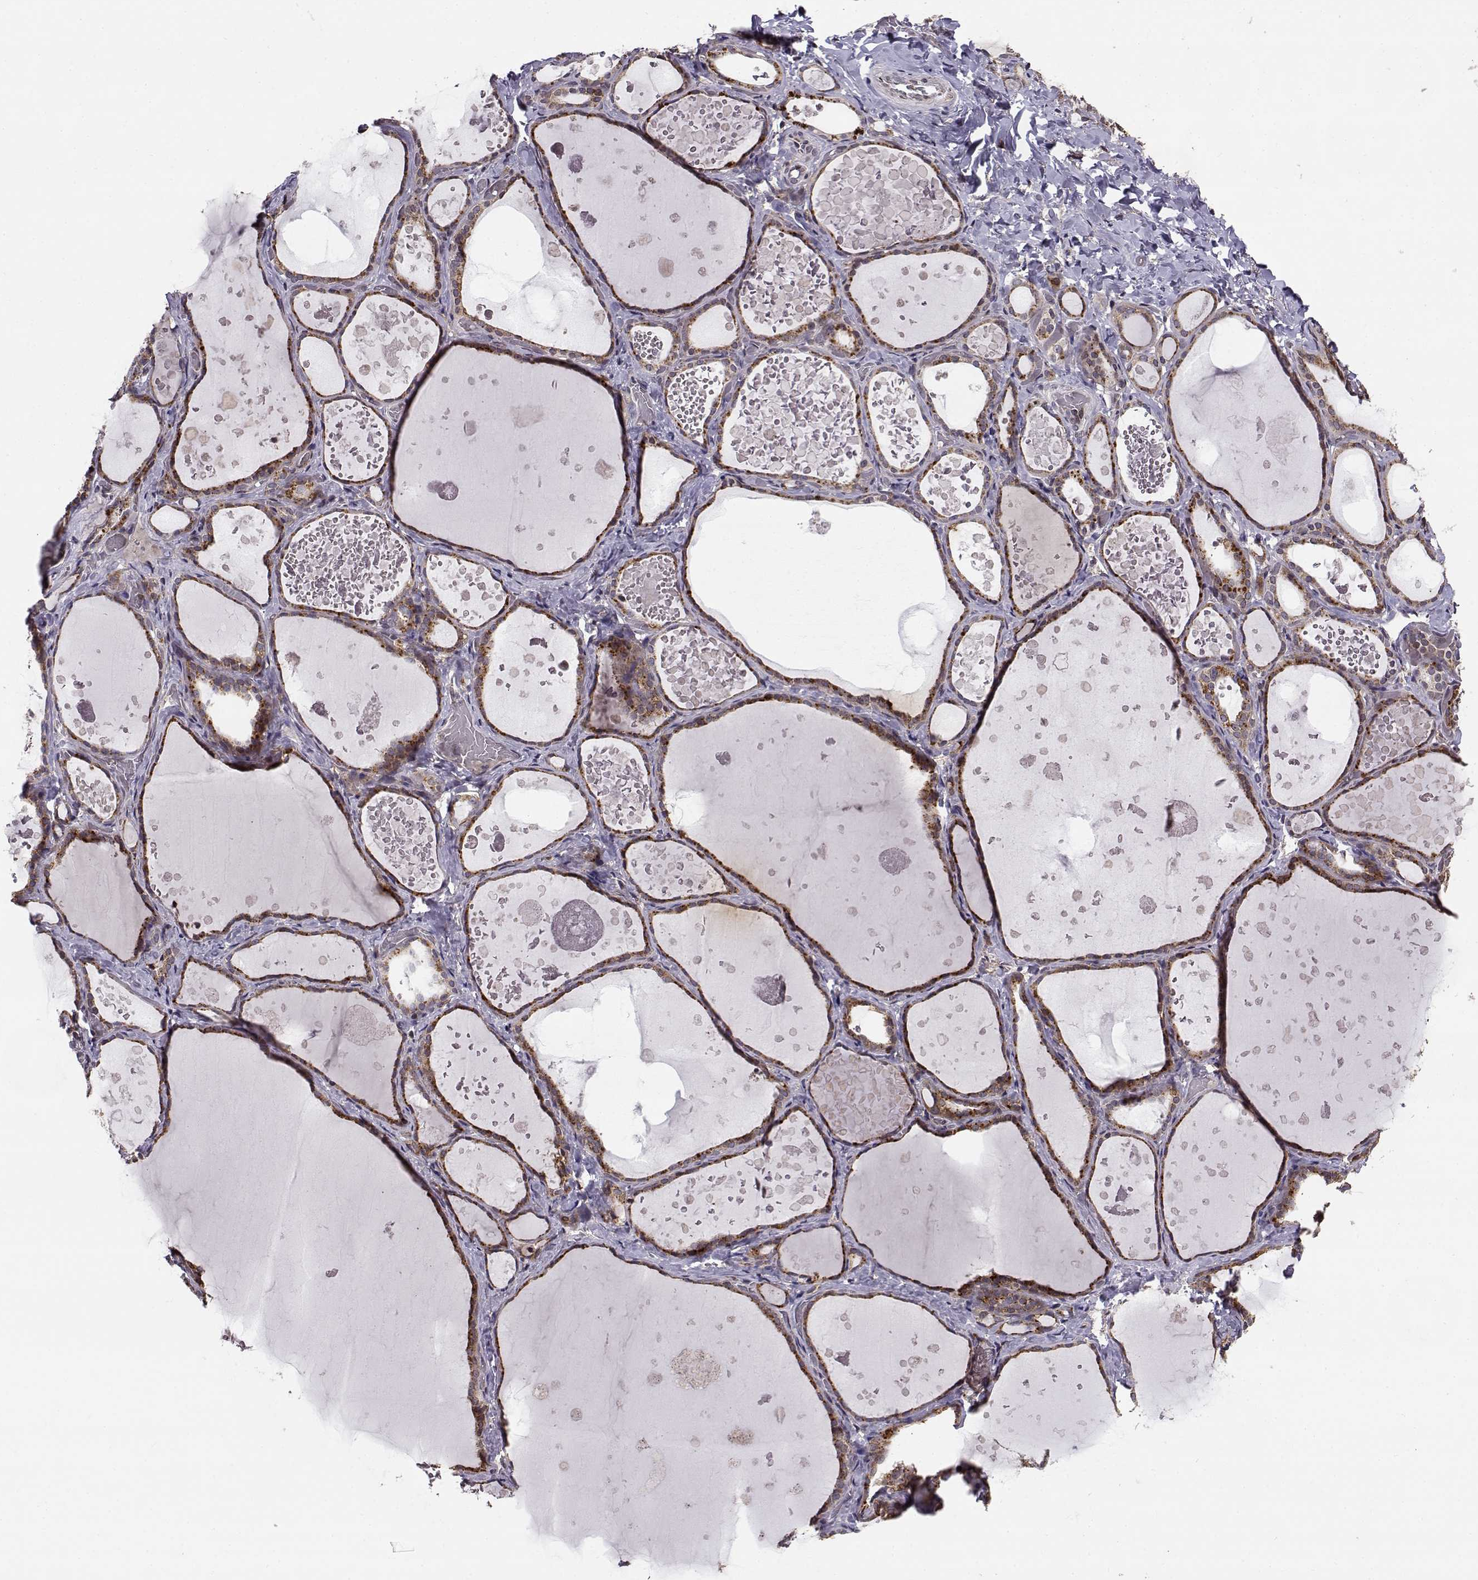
{"staining": {"intensity": "strong", "quantity": ">75%", "location": "cytoplasmic/membranous"}, "tissue": "thyroid gland", "cell_type": "Glandular cells", "image_type": "normal", "snomed": [{"axis": "morphology", "description": "Normal tissue, NOS"}, {"axis": "topography", "description": "Thyroid gland"}], "caption": "Strong cytoplasmic/membranous protein expression is present in approximately >75% of glandular cells in thyroid gland.", "gene": "RPL31", "patient": {"sex": "female", "age": 56}}